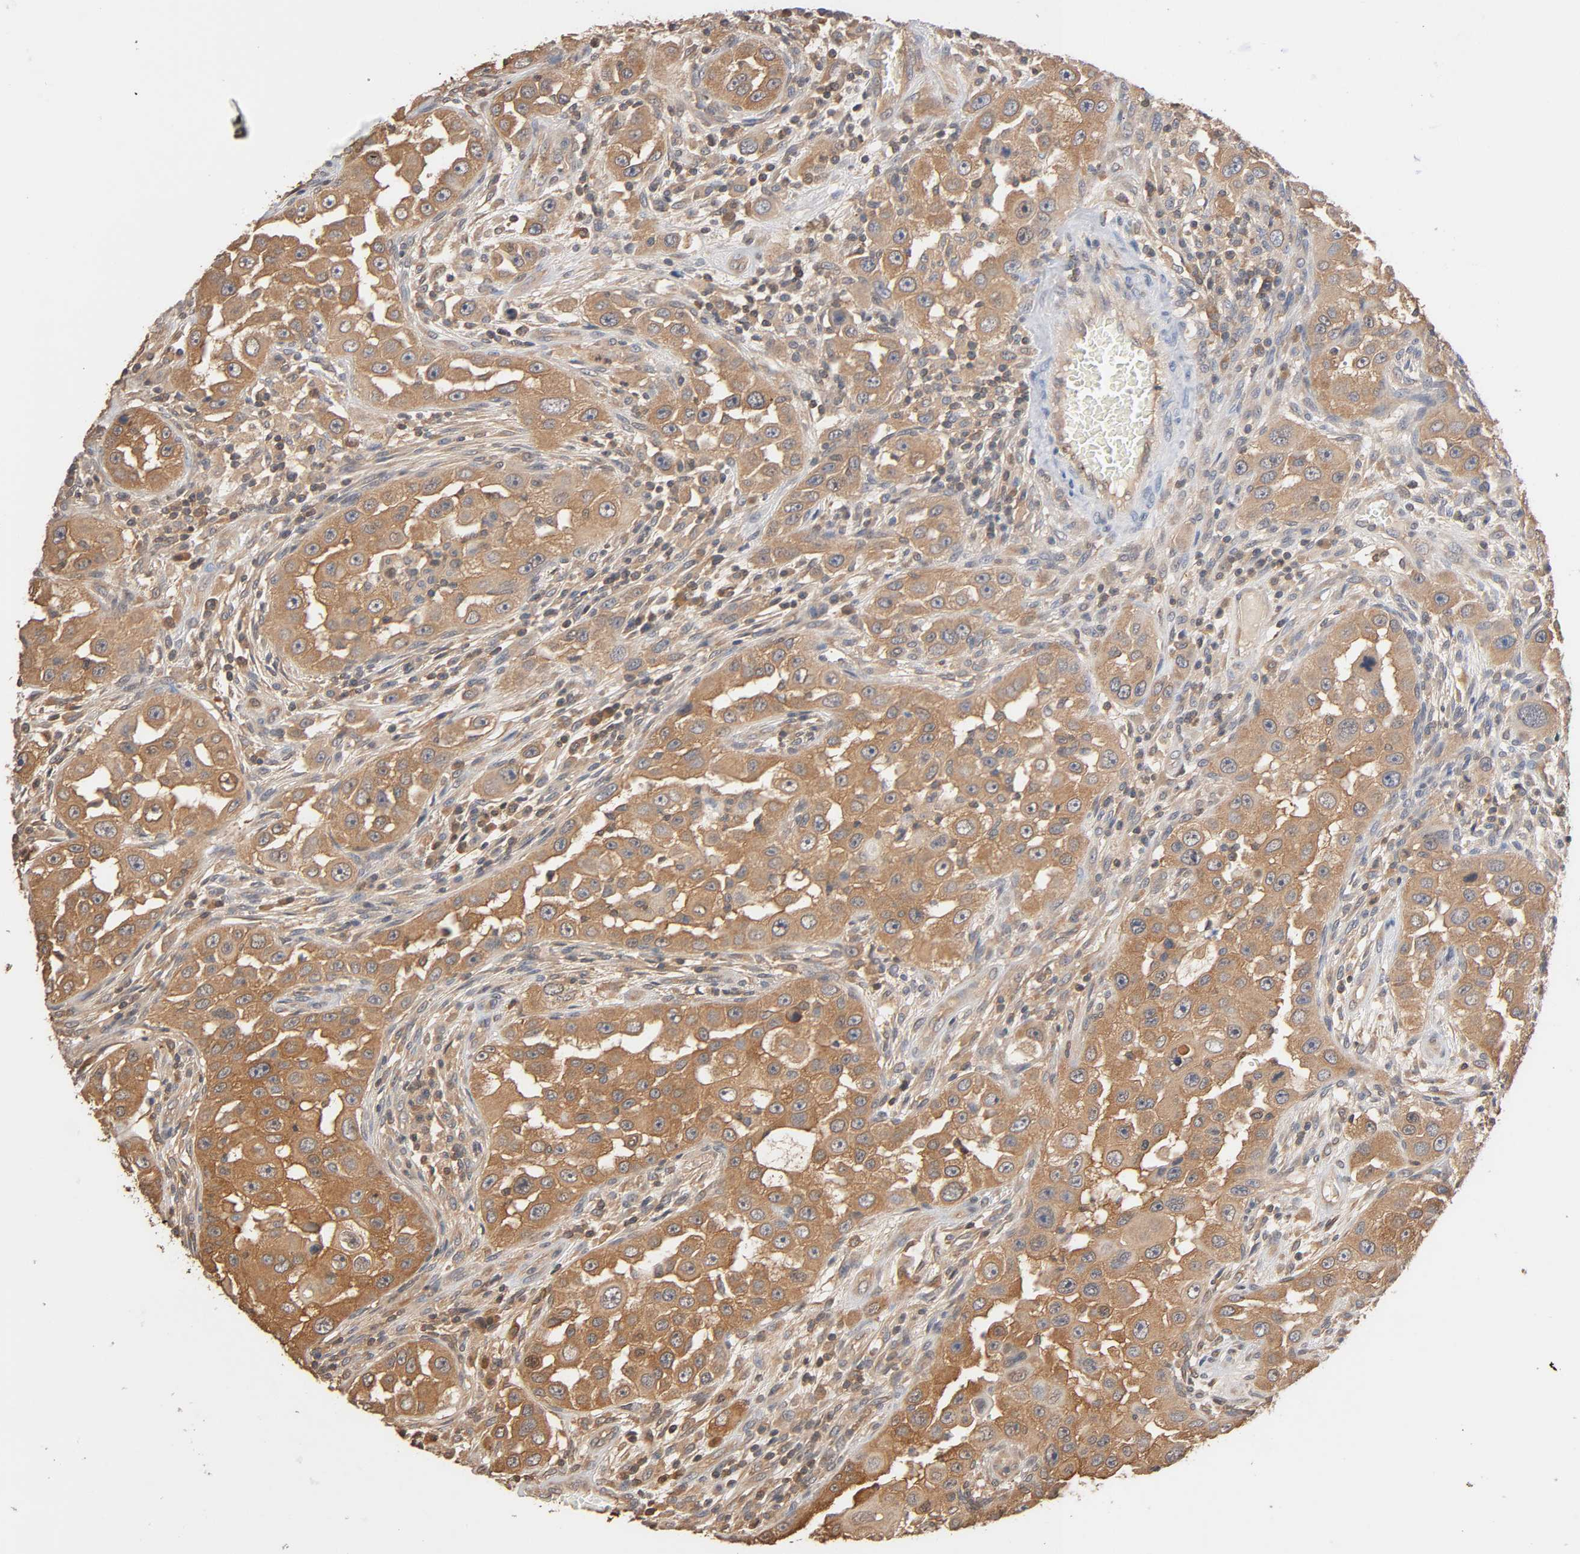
{"staining": {"intensity": "moderate", "quantity": ">75%", "location": "cytoplasmic/membranous"}, "tissue": "head and neck cancer", "cell_type": "Tumor cells", "image_type": "cancer", "snomed": [{"axis": "morphology", "description": "Carcinoma, NOS"}, {"axis": "topography", "description": "Head-Neck"}], "caption": "There is medium levels of moderate cytoplasmic/membranous positivity in tumor cells of head and neck cancer, as demonstrated by immunohistochemical staining (brown color).", "gene": "ALDOA", "patient": {"sex": "male", "age": 87}}